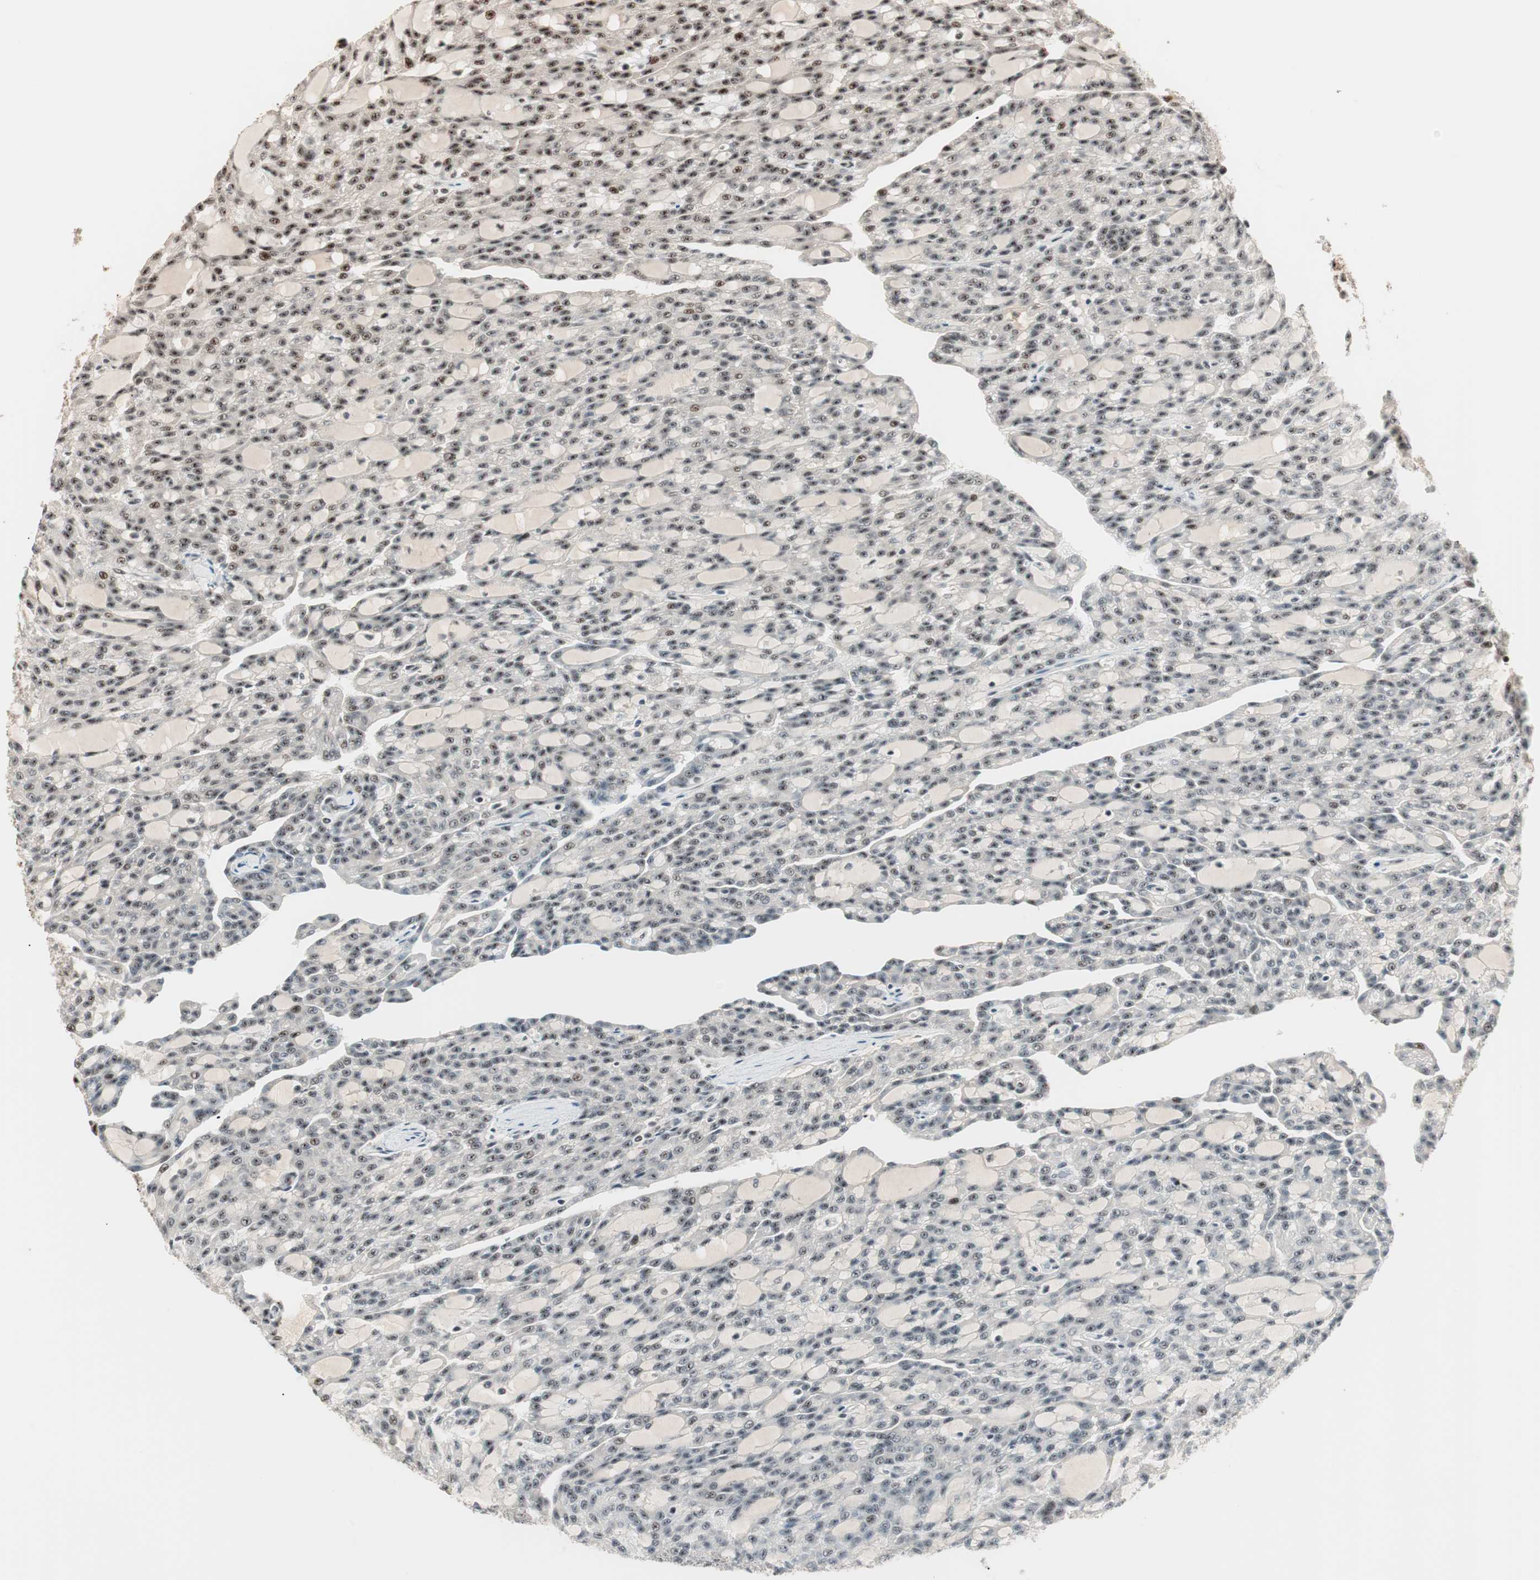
{"staining": {"intensity": "weak", "quantity": "25%-75%", "location": "nuclear"}, "tissue": "renal cancer", "cell_type": "Tumor cells", "image_type": "cancer", "snomed": [{"axis": "morphology", "description": "Adenocarcinoma, NOS"}, {"axis": "topography", "description": "Kidney"}], "caption": "Tumor cells demonstrate low levels of weak nuclear positivity in about 25%-75% of cells in human adenocarcinoma (renal). (brown staining indicates protein expression, while blue staining denotes nuclei).", "gene": "NR5A2", "patient": {"sex": "male", "age": 63}}